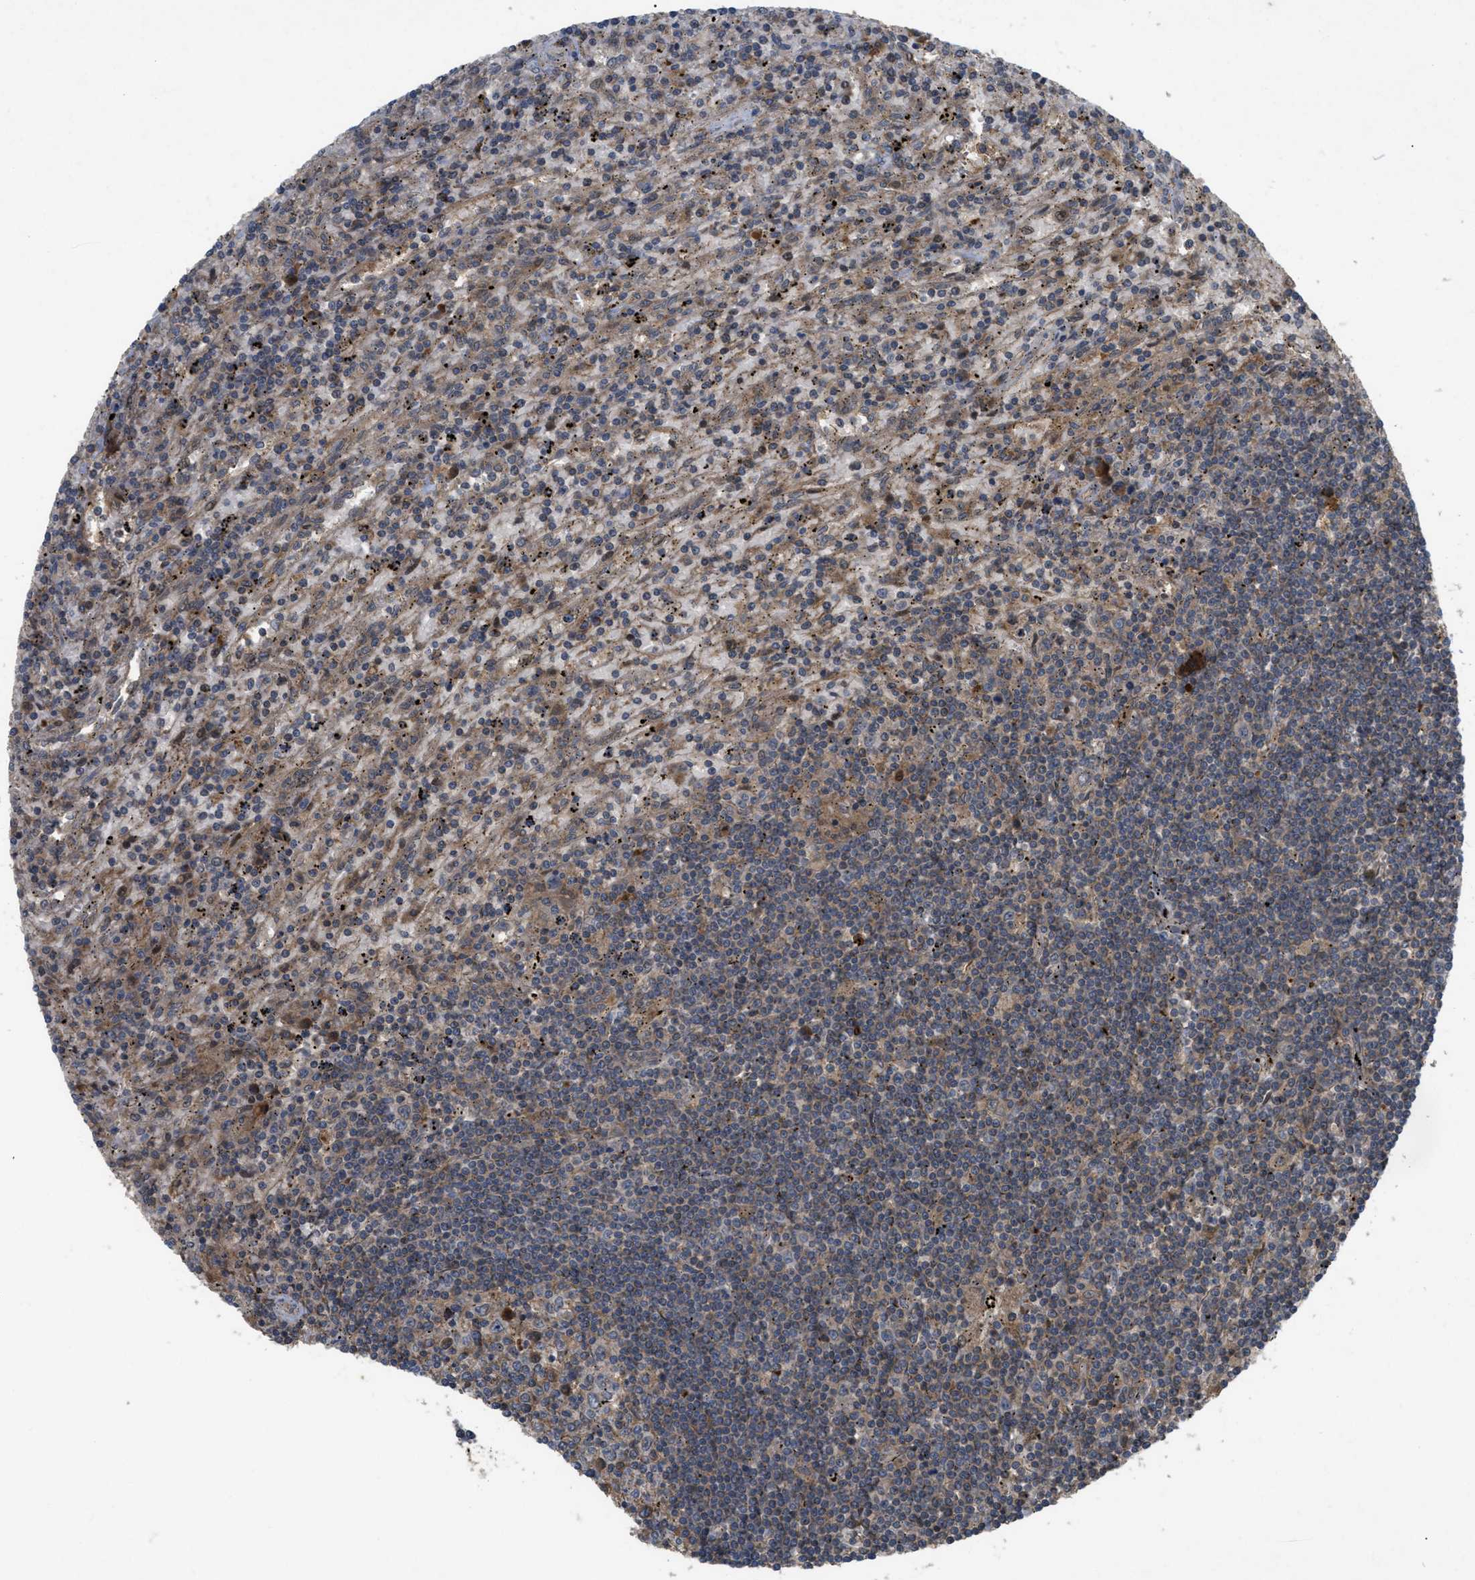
{"staining": {"intensity": "weak", "quantity": "25%-75%", "location": "cytoplasmic/membranous"}, "tissue": "lymphoma", "cell_type": "Tumor cells", "image_type": "cancer", "snomed": [{"axis": "morphology", "description": "Malignant lymphoma, non-Hodgkin's type, Low grade"}, {"axis": "topography", "description": "Spleen"}], "caption": "Immunohistochemistry (IHC) of lymphoma displays low levels of weak cytoplasmic/membranous staining in about 25%-75% of tumor cells.", "gene": "RAB2A", "patient": {"sex": "male", "age": 76}}